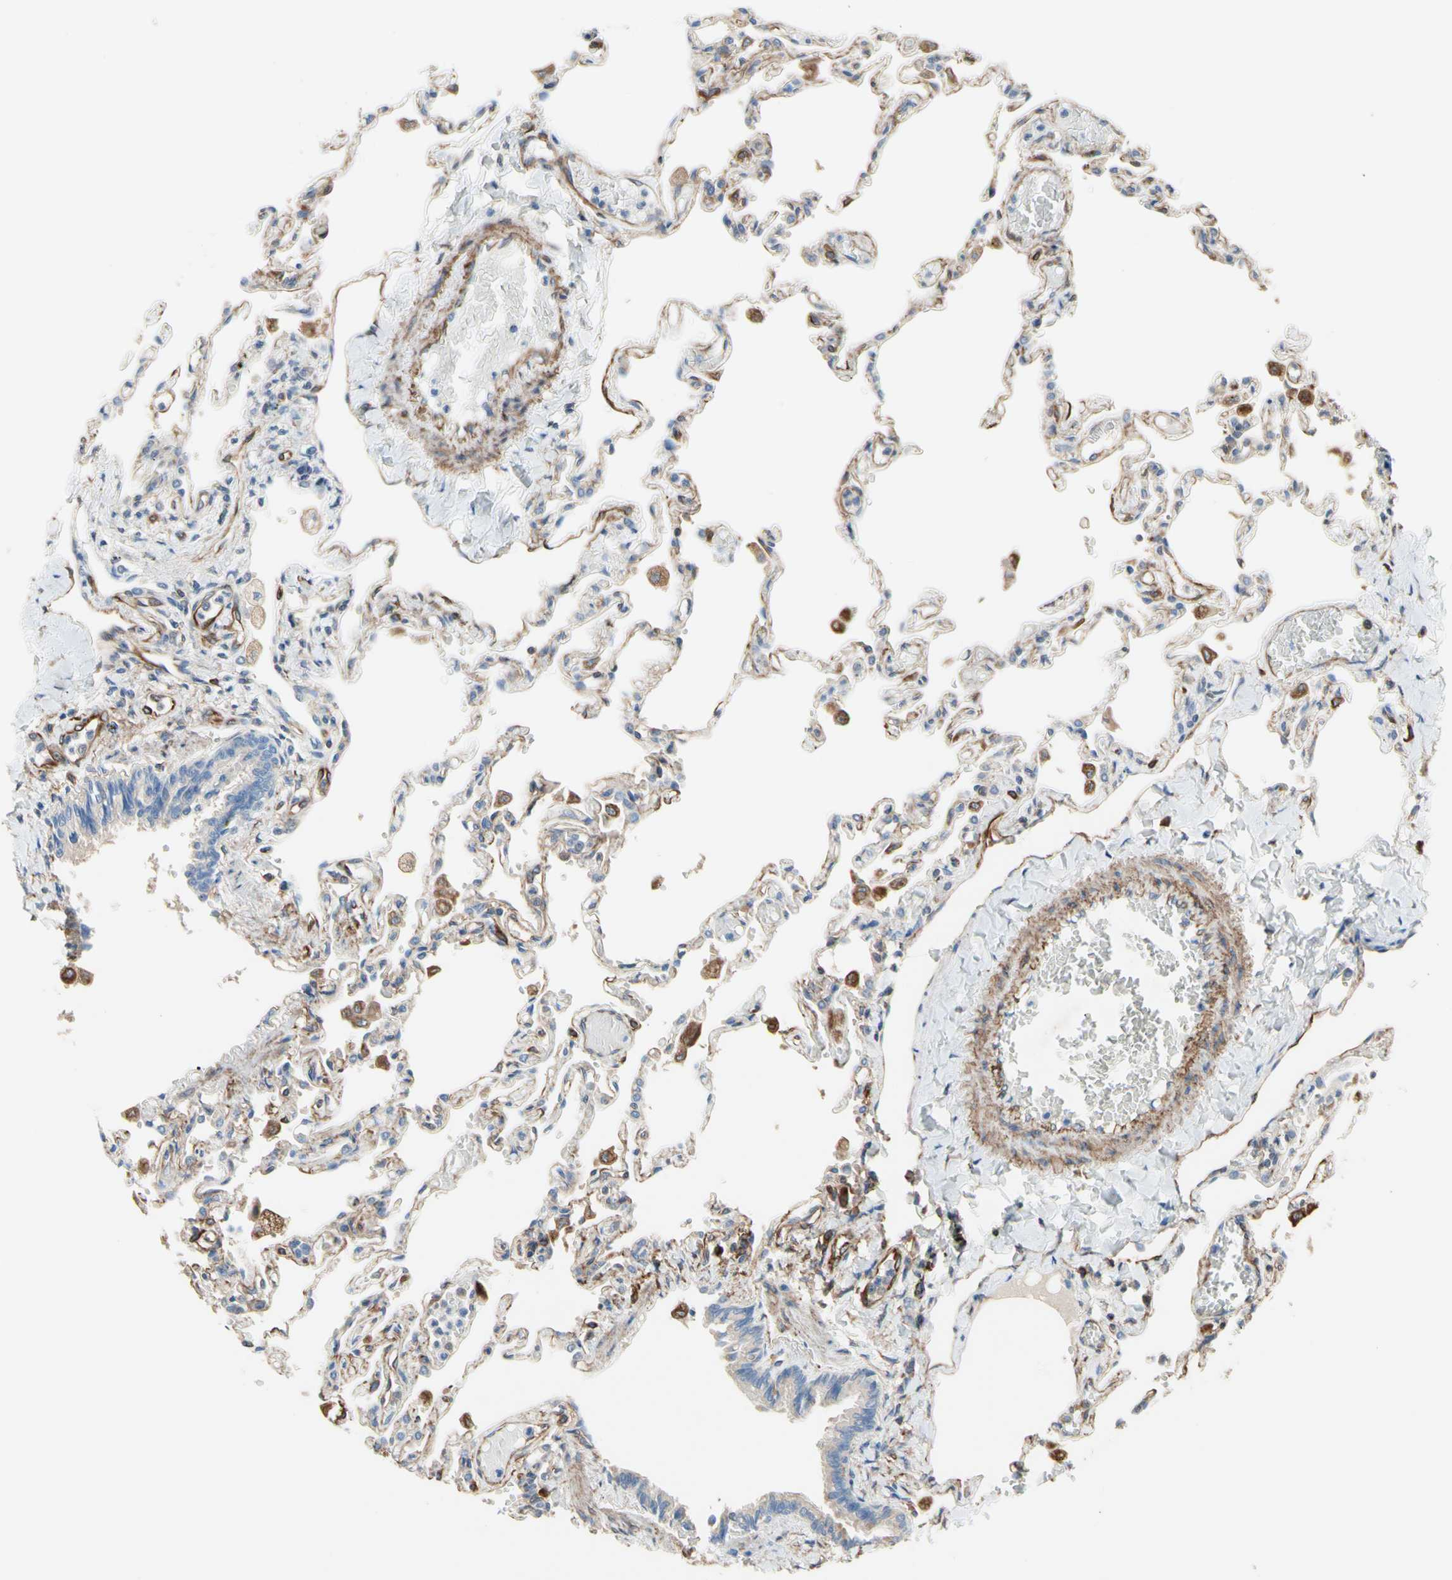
{"staining": {"intensity": "weak", "quantity": "25%-75%", "location": "cytoplasmic/membranous"}, "tissue": "lung", "cell_type": "Alveolar cells", "image_type": "normal", "snomed": [{"axis": "morphology", "description": "Normal tissue, NOS"}, {"axis": "topography", "description": "Lung"}], "caption": "Protein analysis of normal lung reveals weak cytoplasmic/membranous expression in approximately 25%-75% of alveolar cells.", "gene": "TRAF2", "patient": {"sex": "male", "age": 21}}